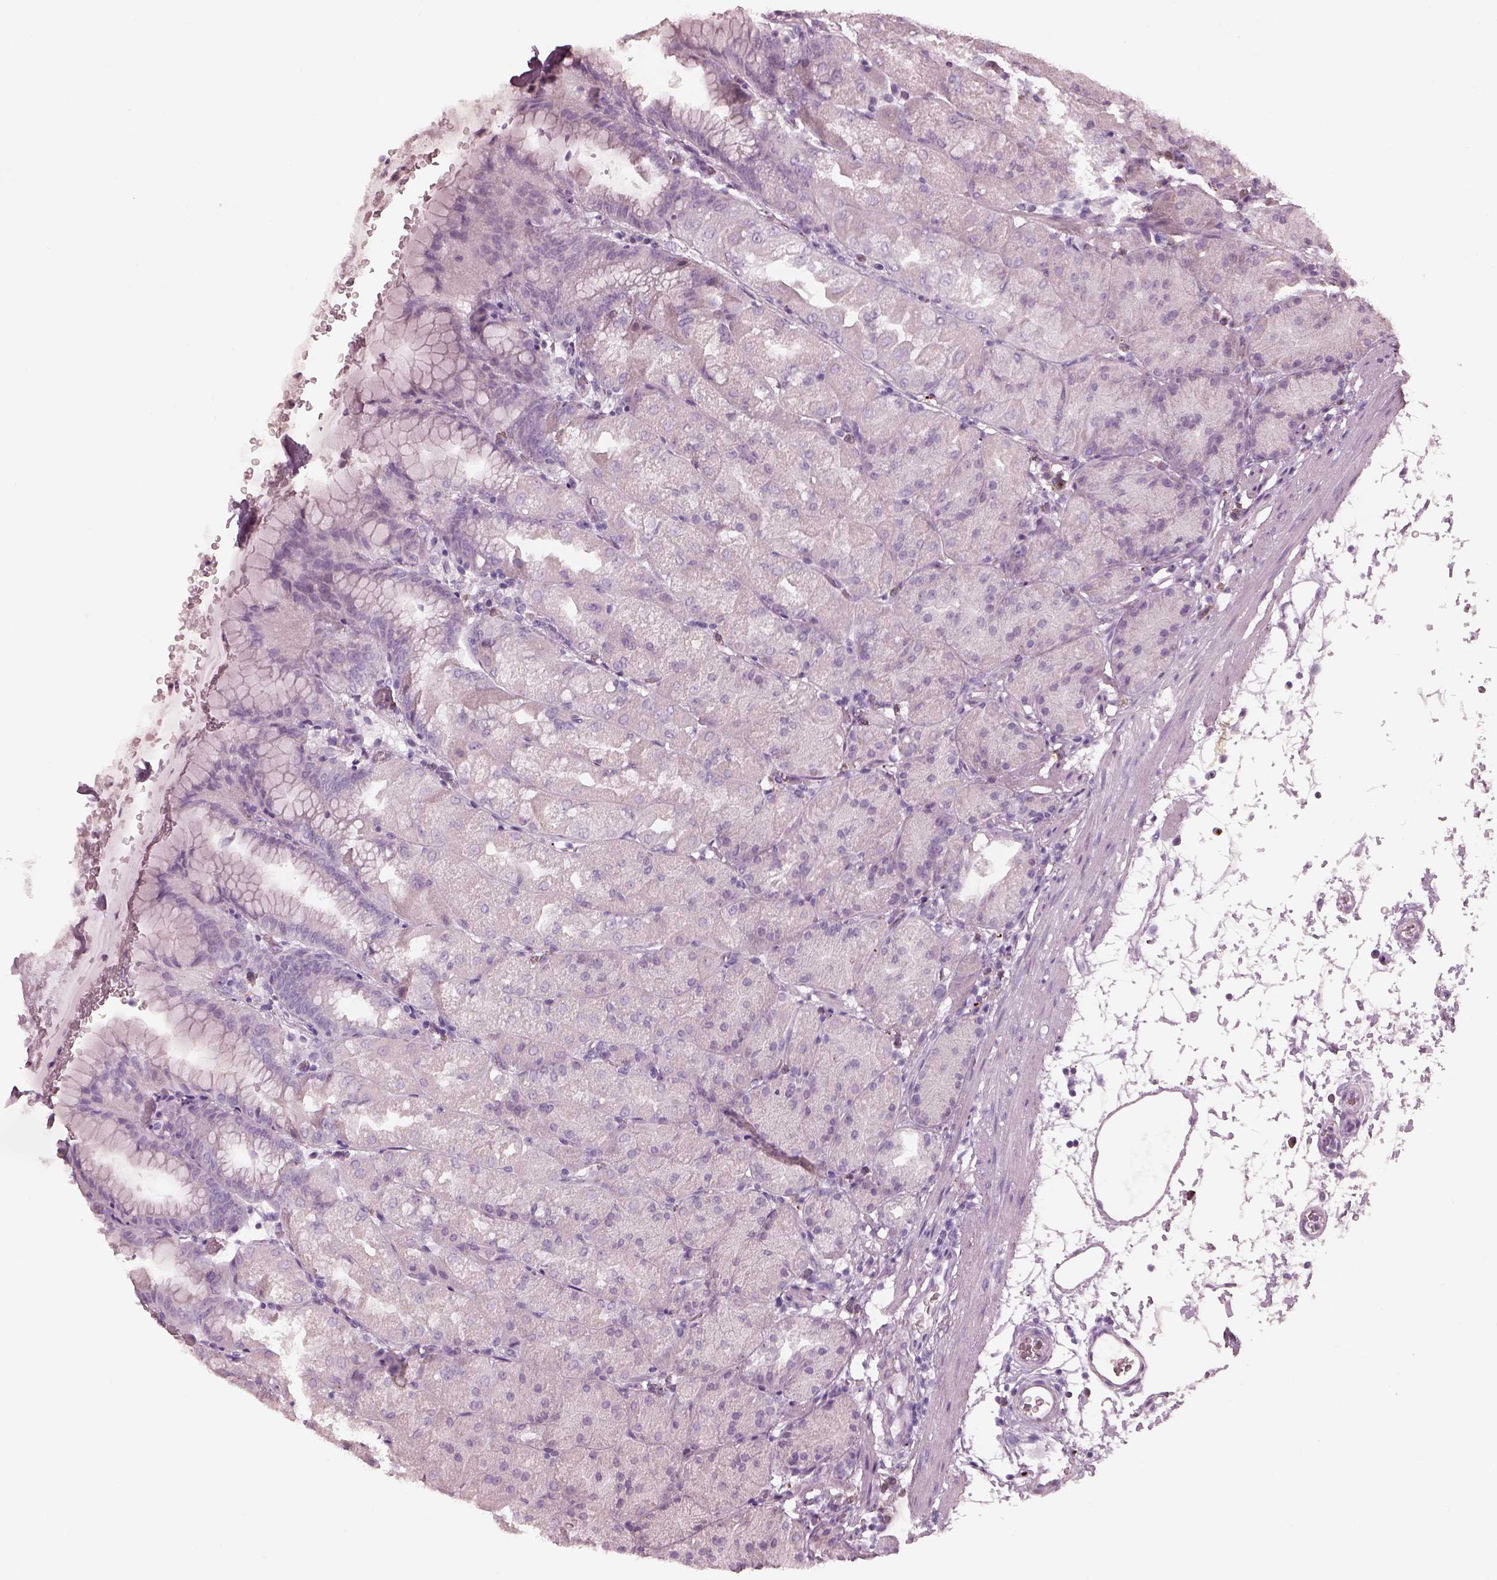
{"staining": {"intensity": "negative", "quantity": "none", "location": "none"}, "tissue": "stomach", "cell_type": "Glandular cells", "image_type": "normal", "snomed": [{"axis": "morphology", "description": "Normal tissue, NOS"}, {"axis": "topography", "description": "Stomach, upper"}, {"axis": "topography", "description": "Stomach"}, {"axis": "topography", "description": "Stomach, lower"}], "caption": "High magnification brightfield microscopy of benign stomach stained with DAB (brown) and counterstained with hematoxylin (blue): glandular cells show no significant expression. (Stains: DAB IHC with hematoxylin counter stain, Microscopy: brightfield microscopy at high magnification).", "gene": "RSPH9", "patient": {"sex": "male", "age": 62}}